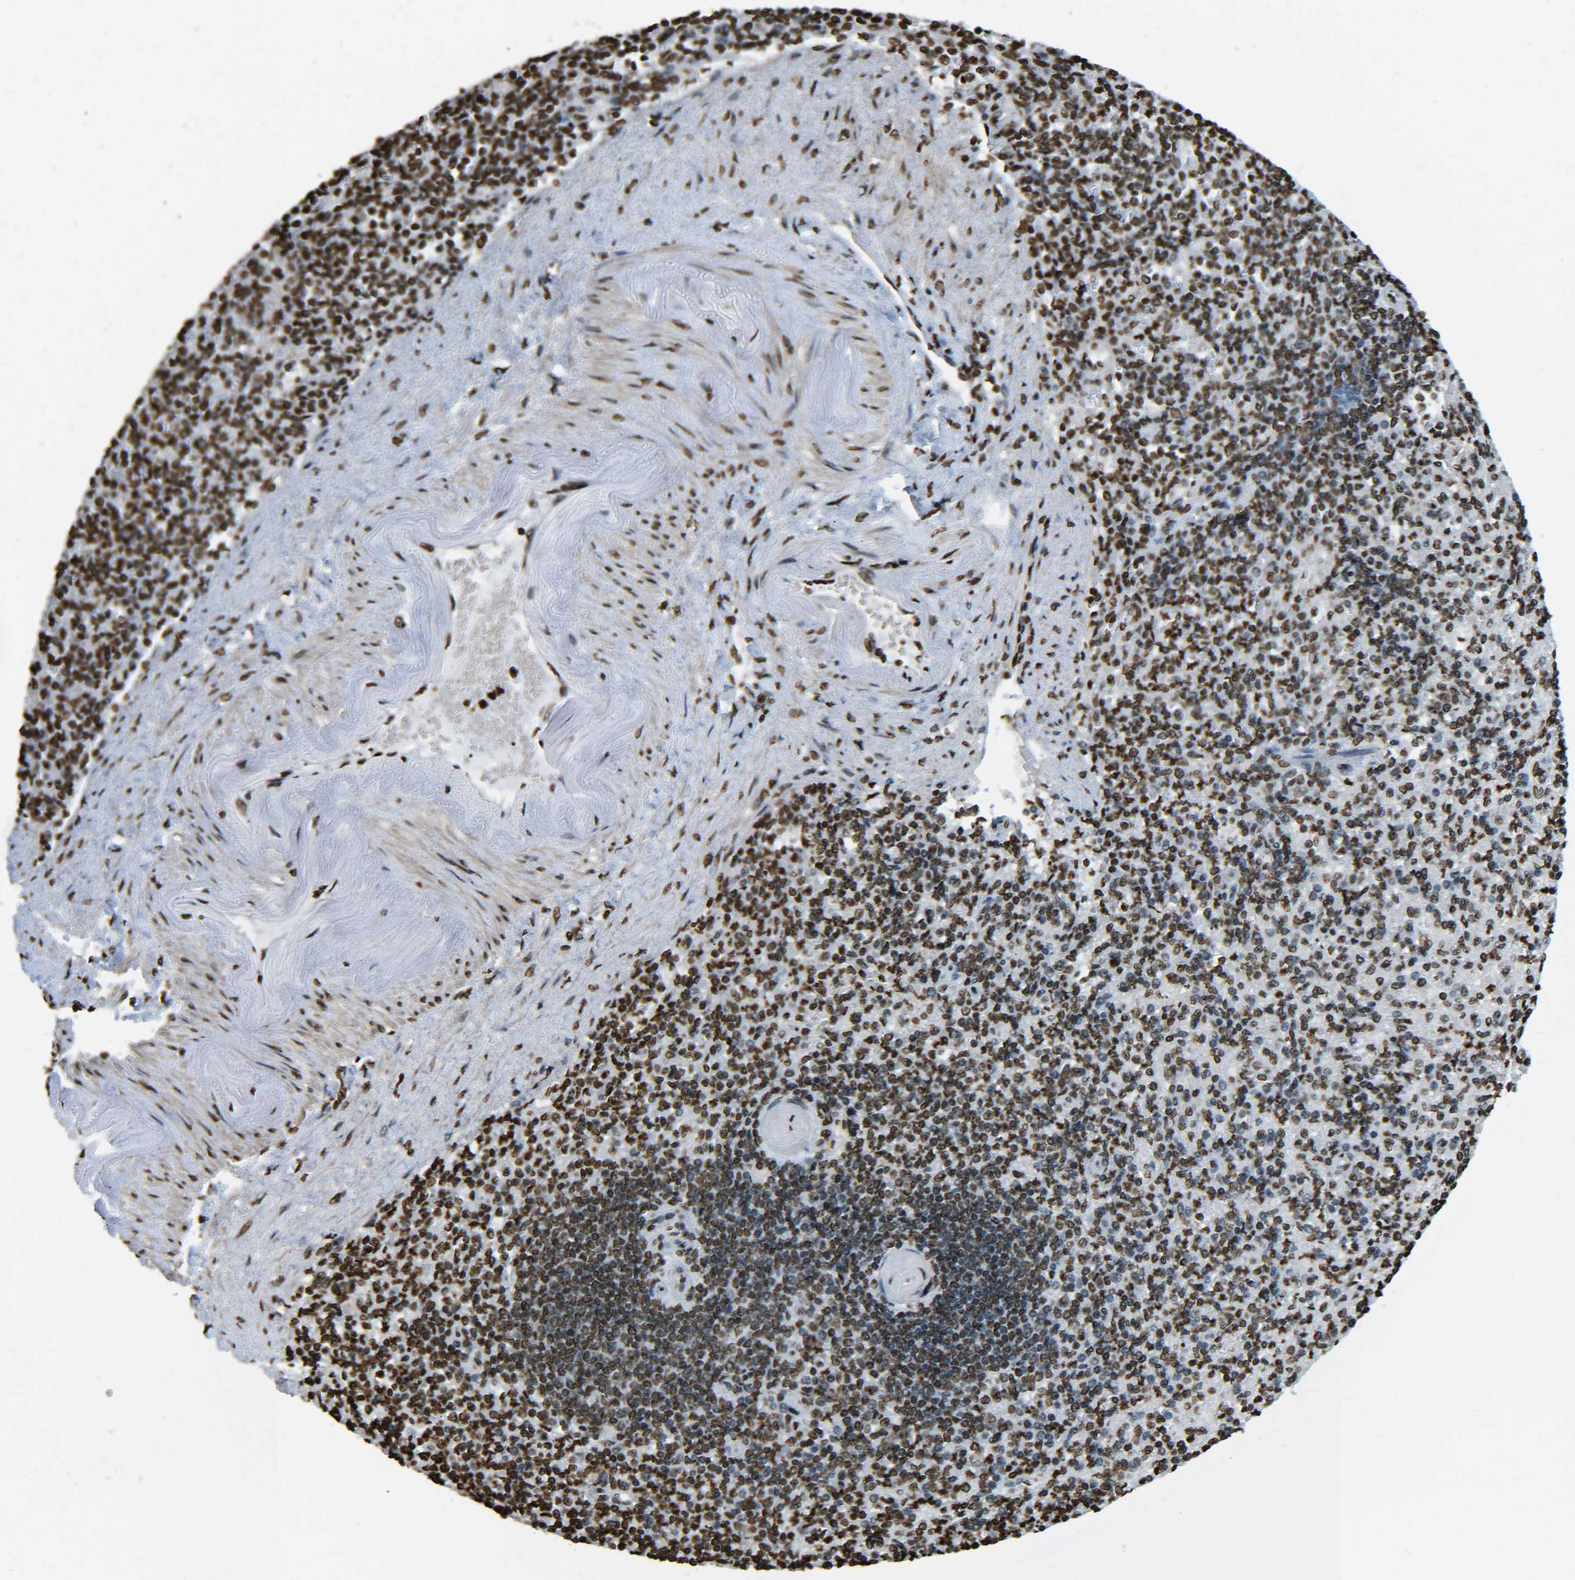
{"staining": {"intensity": "moderate", "quantity": ">75%", "location": "nuclear"}, "tissue": "spleen", "cell_type": "Cells in red pulp", "image_type": "normal", "snomed": [{"axis": "morphology", "description": "Normal tissue, NOS"}, {"axis": "topography", "description": "Spleen"}], "caption": "Brown immunohistochemical staining in normal human spleen reveals moderate nuclear staining in about >75% of cells in red pulp. (brown staining indicates protein expression, while blue staining denotes nuclei).", "gene": "H4C16", "patient": {"sex": "female", "age": 74}}